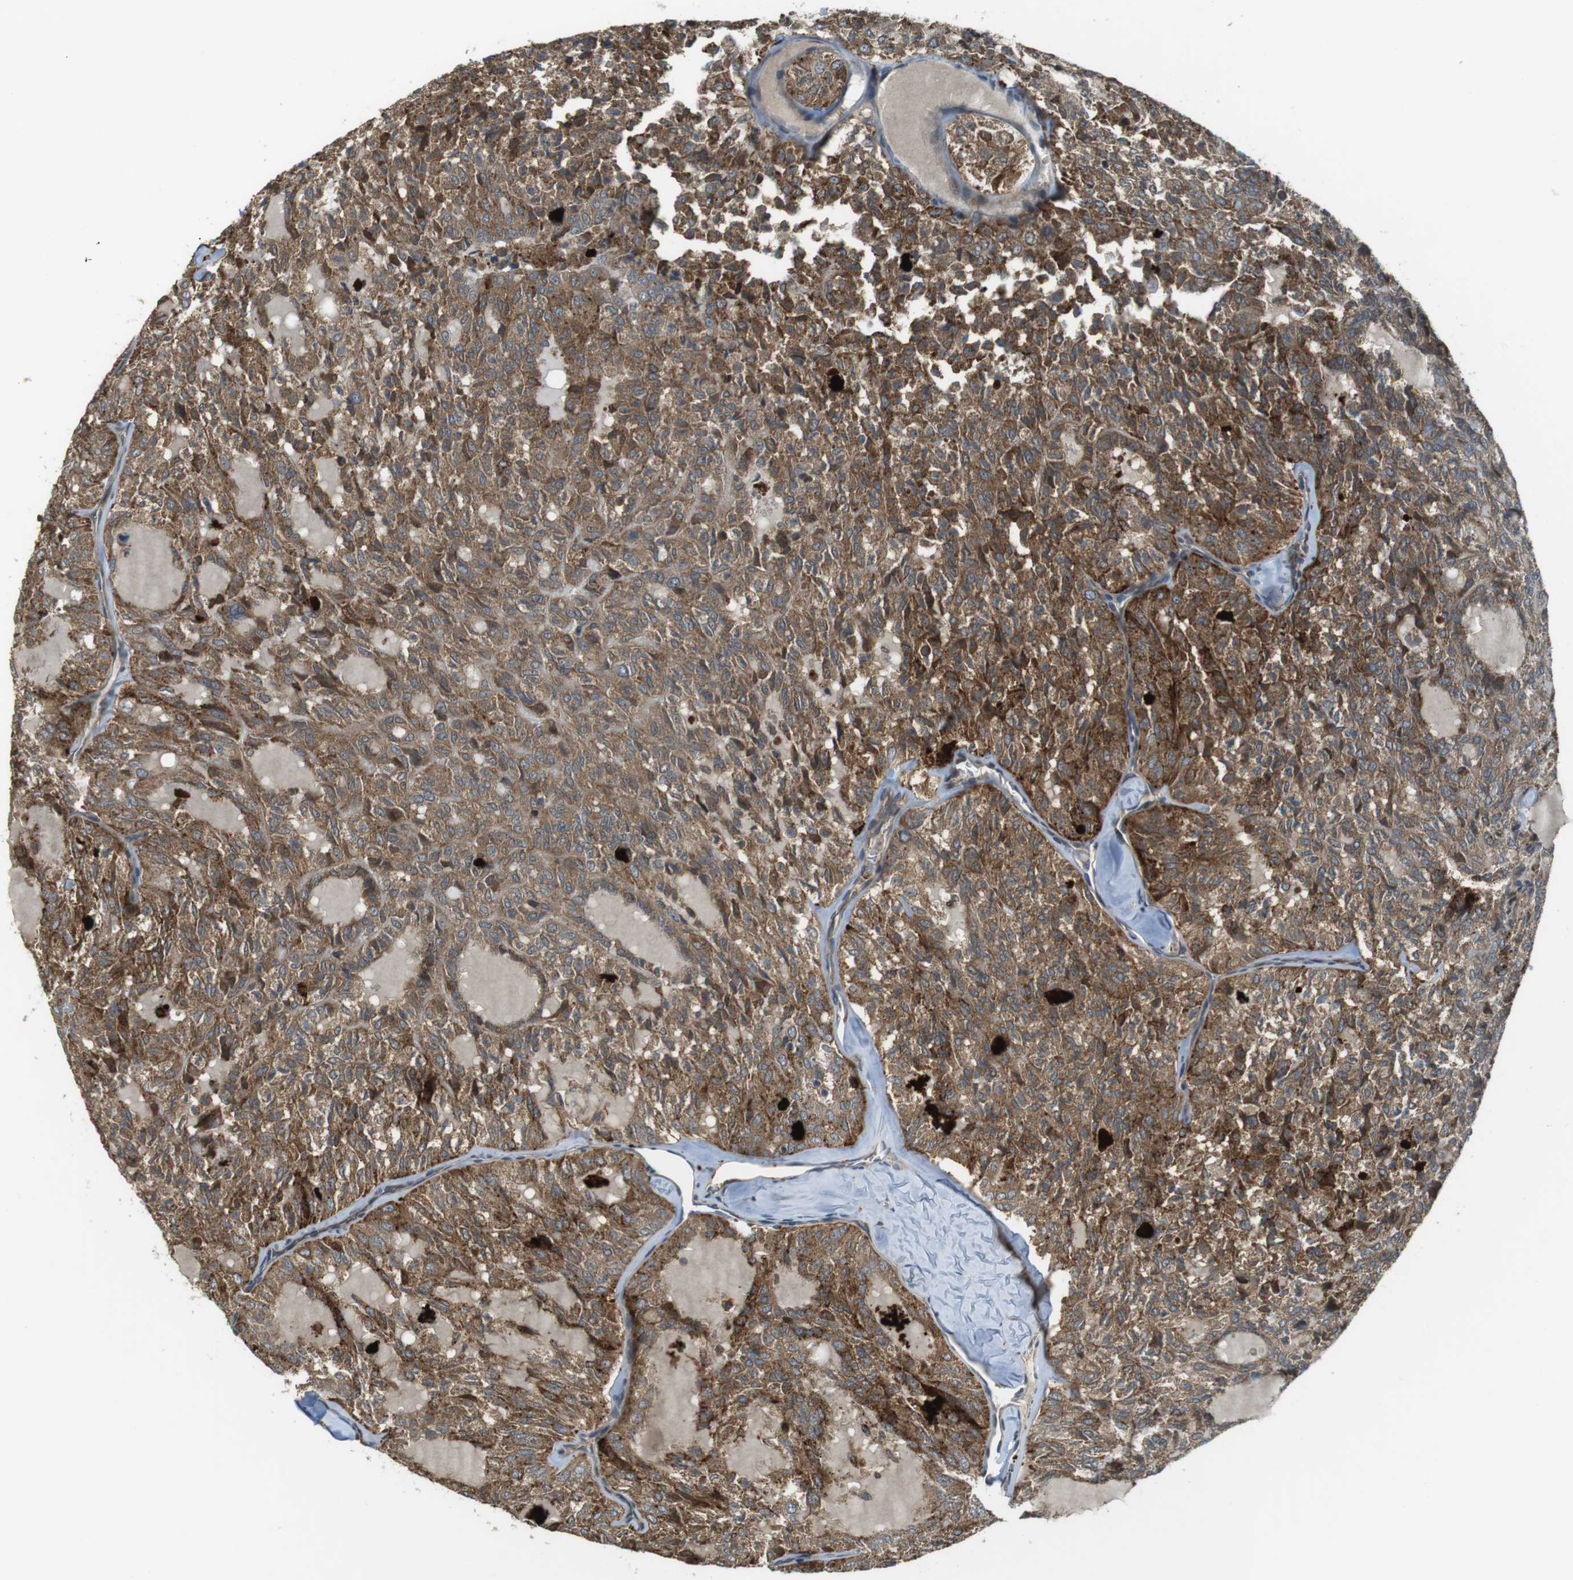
{"staining": {"intensity": "strong", "quantity": ">75%", "location": "cytoplasmic/membranous"}, "tissue": "thyroid cancer", "cell_type": "Tumor cells", "image_type": "cancer", "snomed": [{"axis": "morphology", "description": "Follicular adenoma carcinoma, NOS"}, {"axis": "topography", "description": "Thyroid gland"}], "caption": "Protein expression by immunohistochemistry shows strong cytoplasmic/membranous positivity in about >75% of tumor cells in thyroid cancer (follicular adenoma carcinoma).", "gene": "IFFO2", "patient": {"sex": "male", "age": 75}}